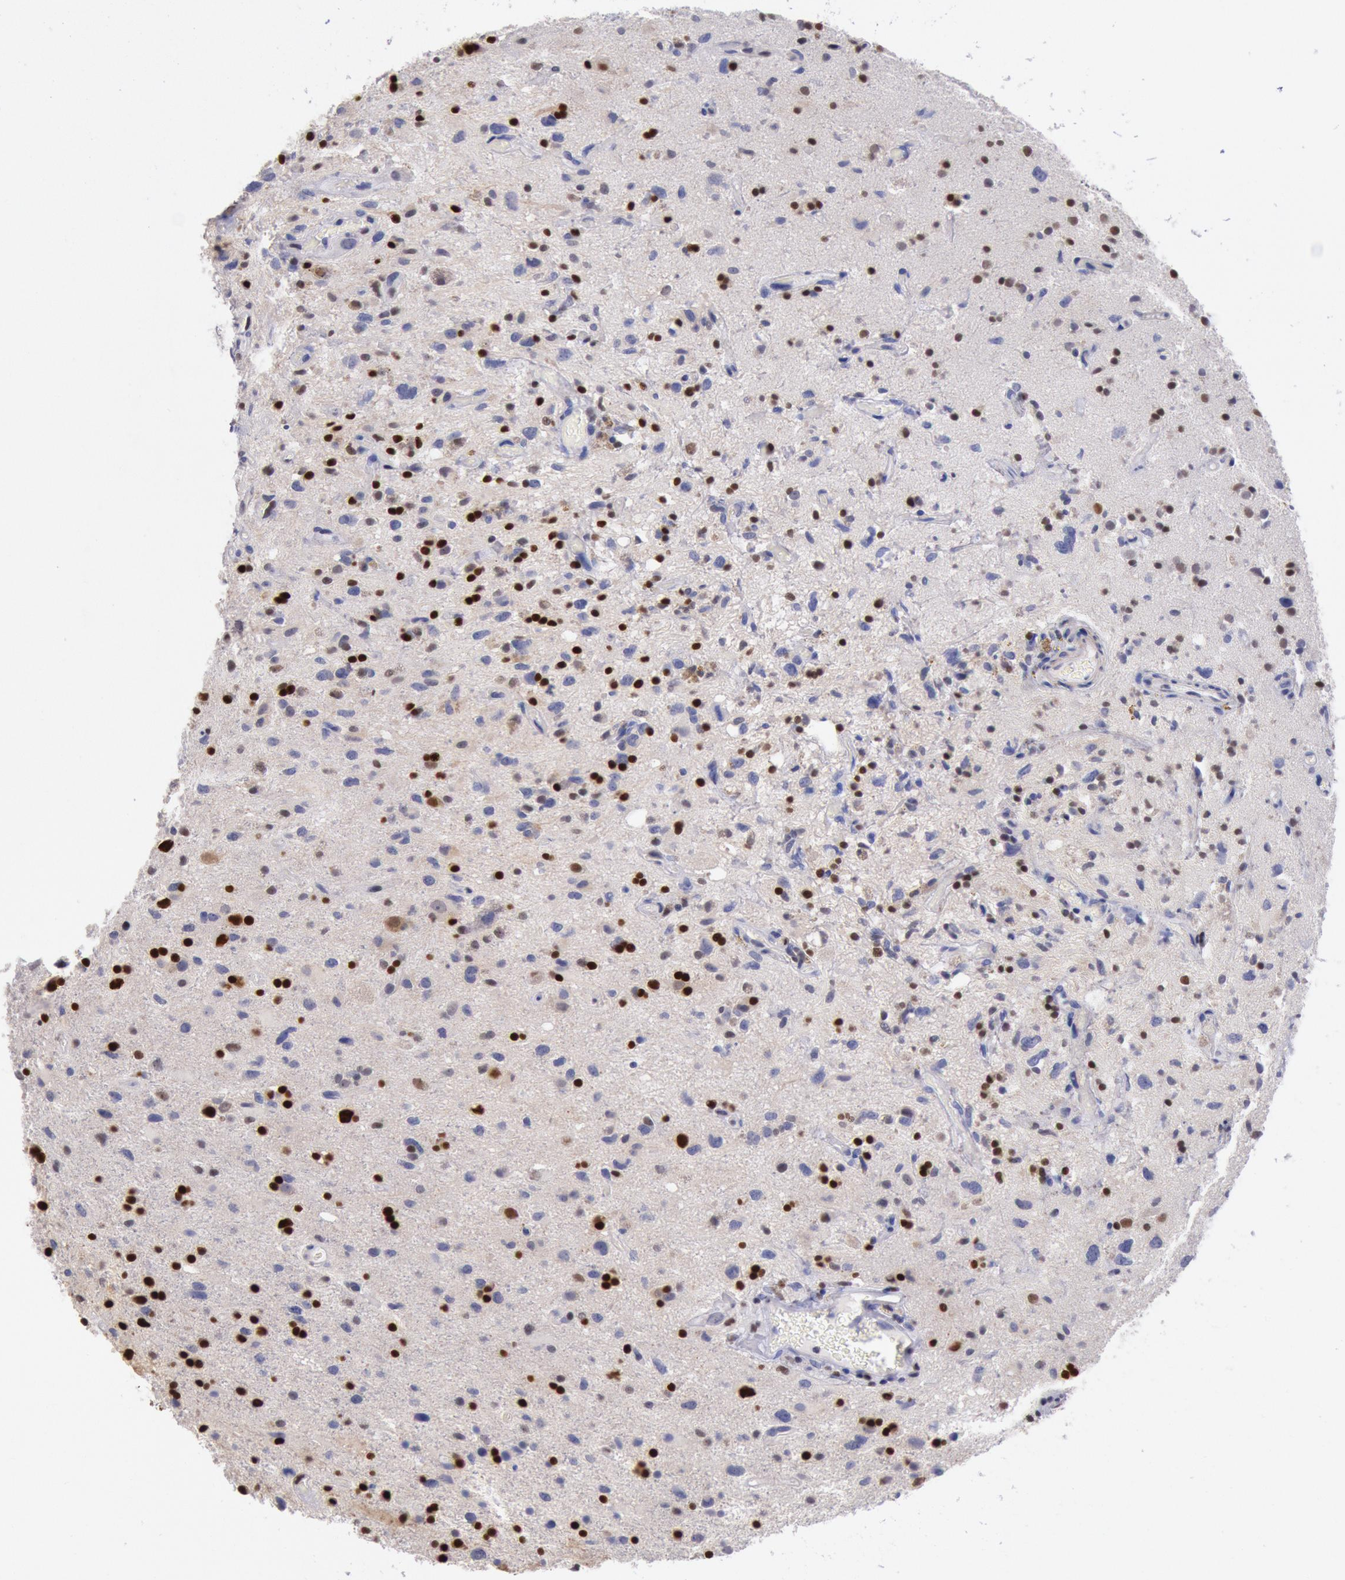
{"staining": {"intensity": "strong", "quantity": "25%-75%", "location": "nuclear"}, "tissue": "glioma", "cell_type": "Tumor cells", "image_type": "cancer", "snomed": [{"axis": "morphology", "description": "Glioma, malignant, High grade"}, {"axis": "topography", "description": "Brain"}], "caption": "A brown stain labels strong nuclear staining of a protein in human glioma tumor cells. The staining is performed using DAB brown chromogen to label protein expression. The nuclei are counter-stained blue using hematoxylin.", "gene": "RPS6KA5", "patient": {"sex": "male", "age": 48}}